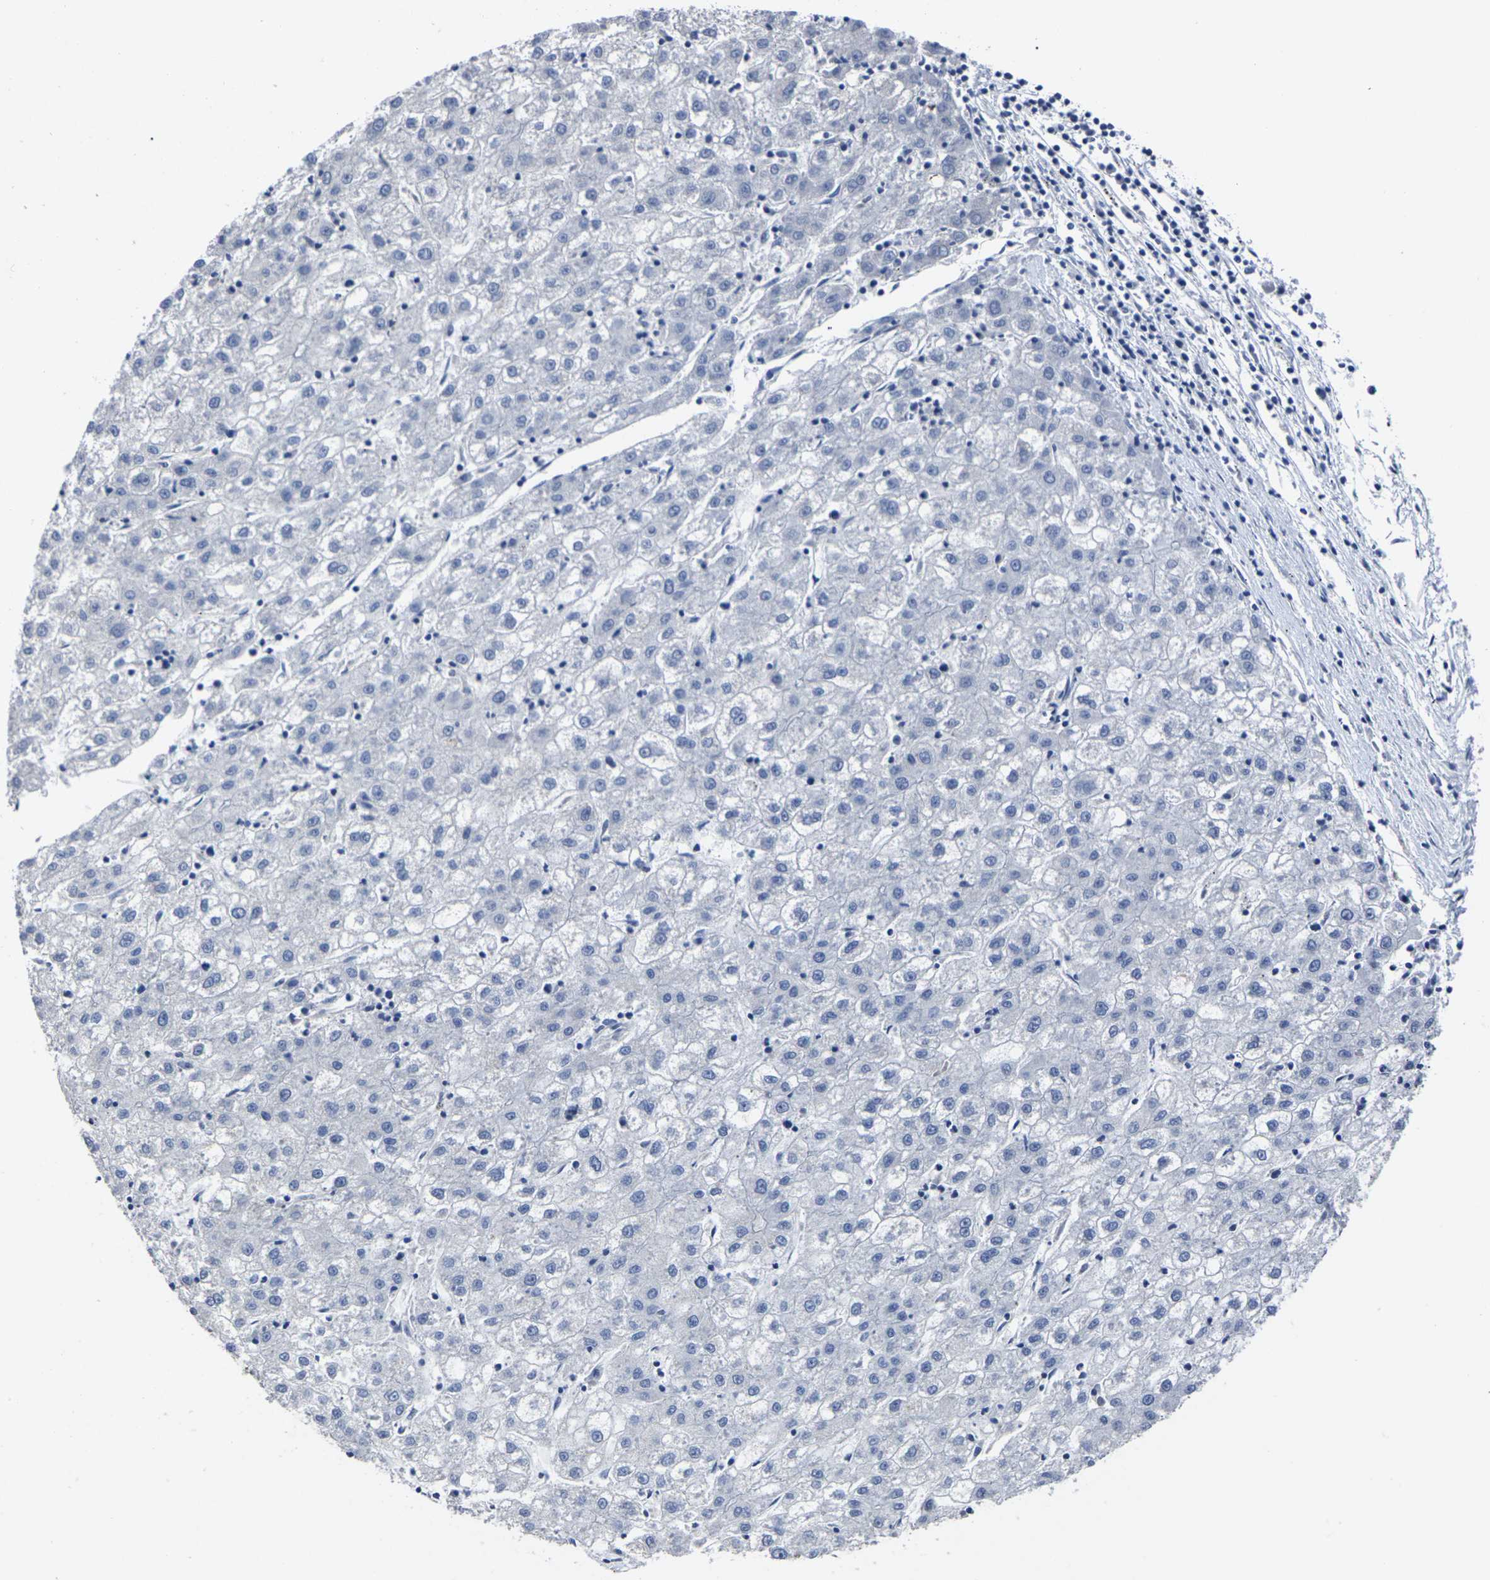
{"staining": {"intensity": "negative", "quantity": "none", "location": "none"}, "tissue": "liver cancer", "cell_type": "Tumor cells", "image_type": "cancer", "snomed": [{"axis": "morphology", "description": "Carcinoma, Hepatocellular, NOS"}, {"axis": "topography", "description": "Liver"}], "caption": "High magnification brightfield microscopy of liver cancer (hepatocellular carcinoma) stained with DAB (brown) and counterstained with hematoxylin (blue): tumor cells show no significant positivity.", "gene": "MSANTD4", "patient": {"sex": "male", "age": 72}}